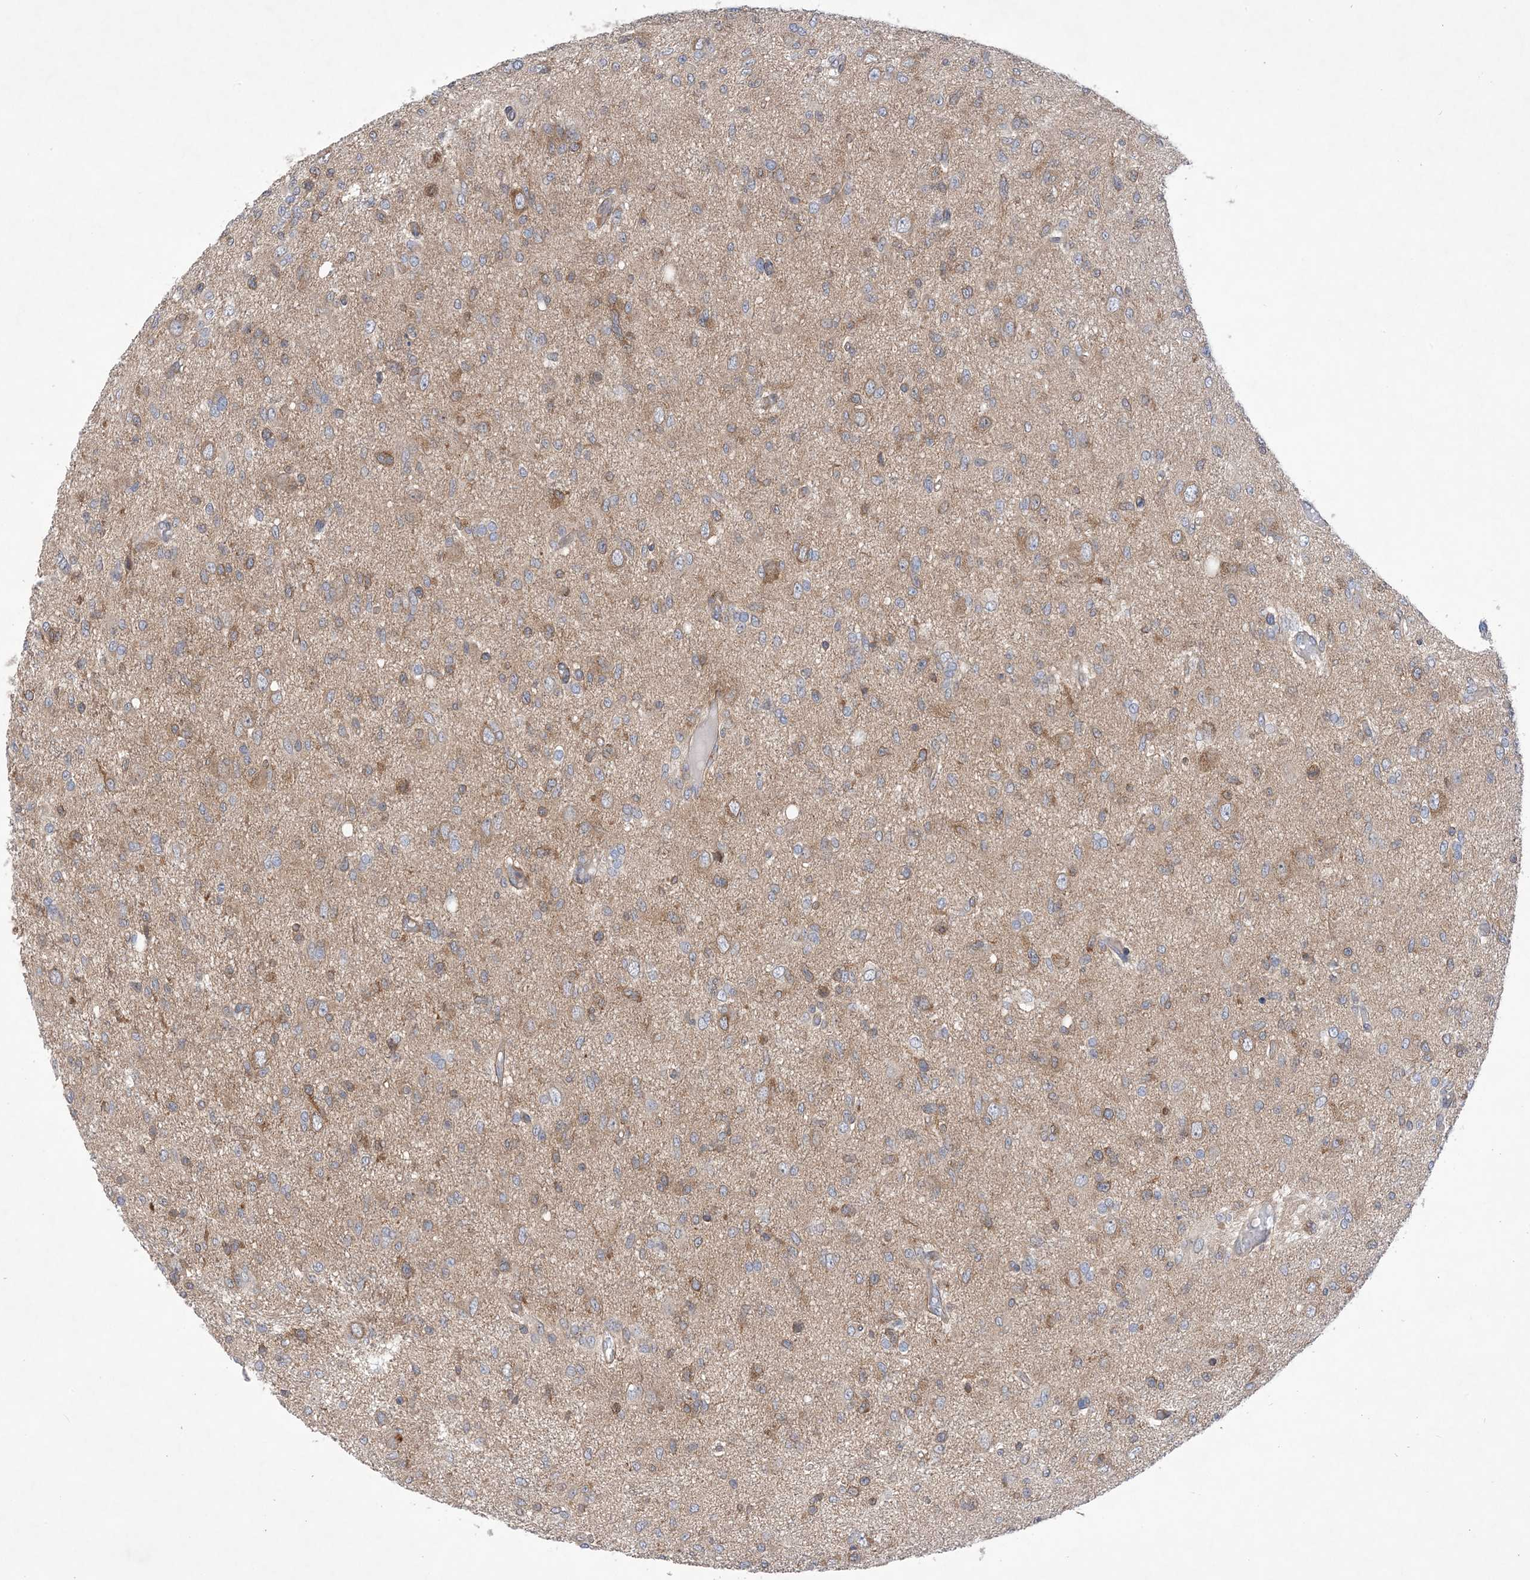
{"staining": {"intensity": "weak", "quantity": "25%-75%", "location": "cytoplasmic/membranous"}, "tissue": "glioma", "cell_type": "Tumor cells", "image_type": "cancer", "snomed": [{"axis": "morphology", "description": "Glioma, malignant, High grade"}, {"axis": "topography", "description": "Brain"}], "caption": "High-magnification brightfield microscopy of glioma stained with DAB (3,3'-diaminobenzidine) (brown) and counterstained with hematoxylin (blue). tumor cells exhibit weak cytoplasmic/membranous positivity is present in about25%-75% of cells.", "gene": "EHBP1", "patient": {"sex": "female", "age": 59}}